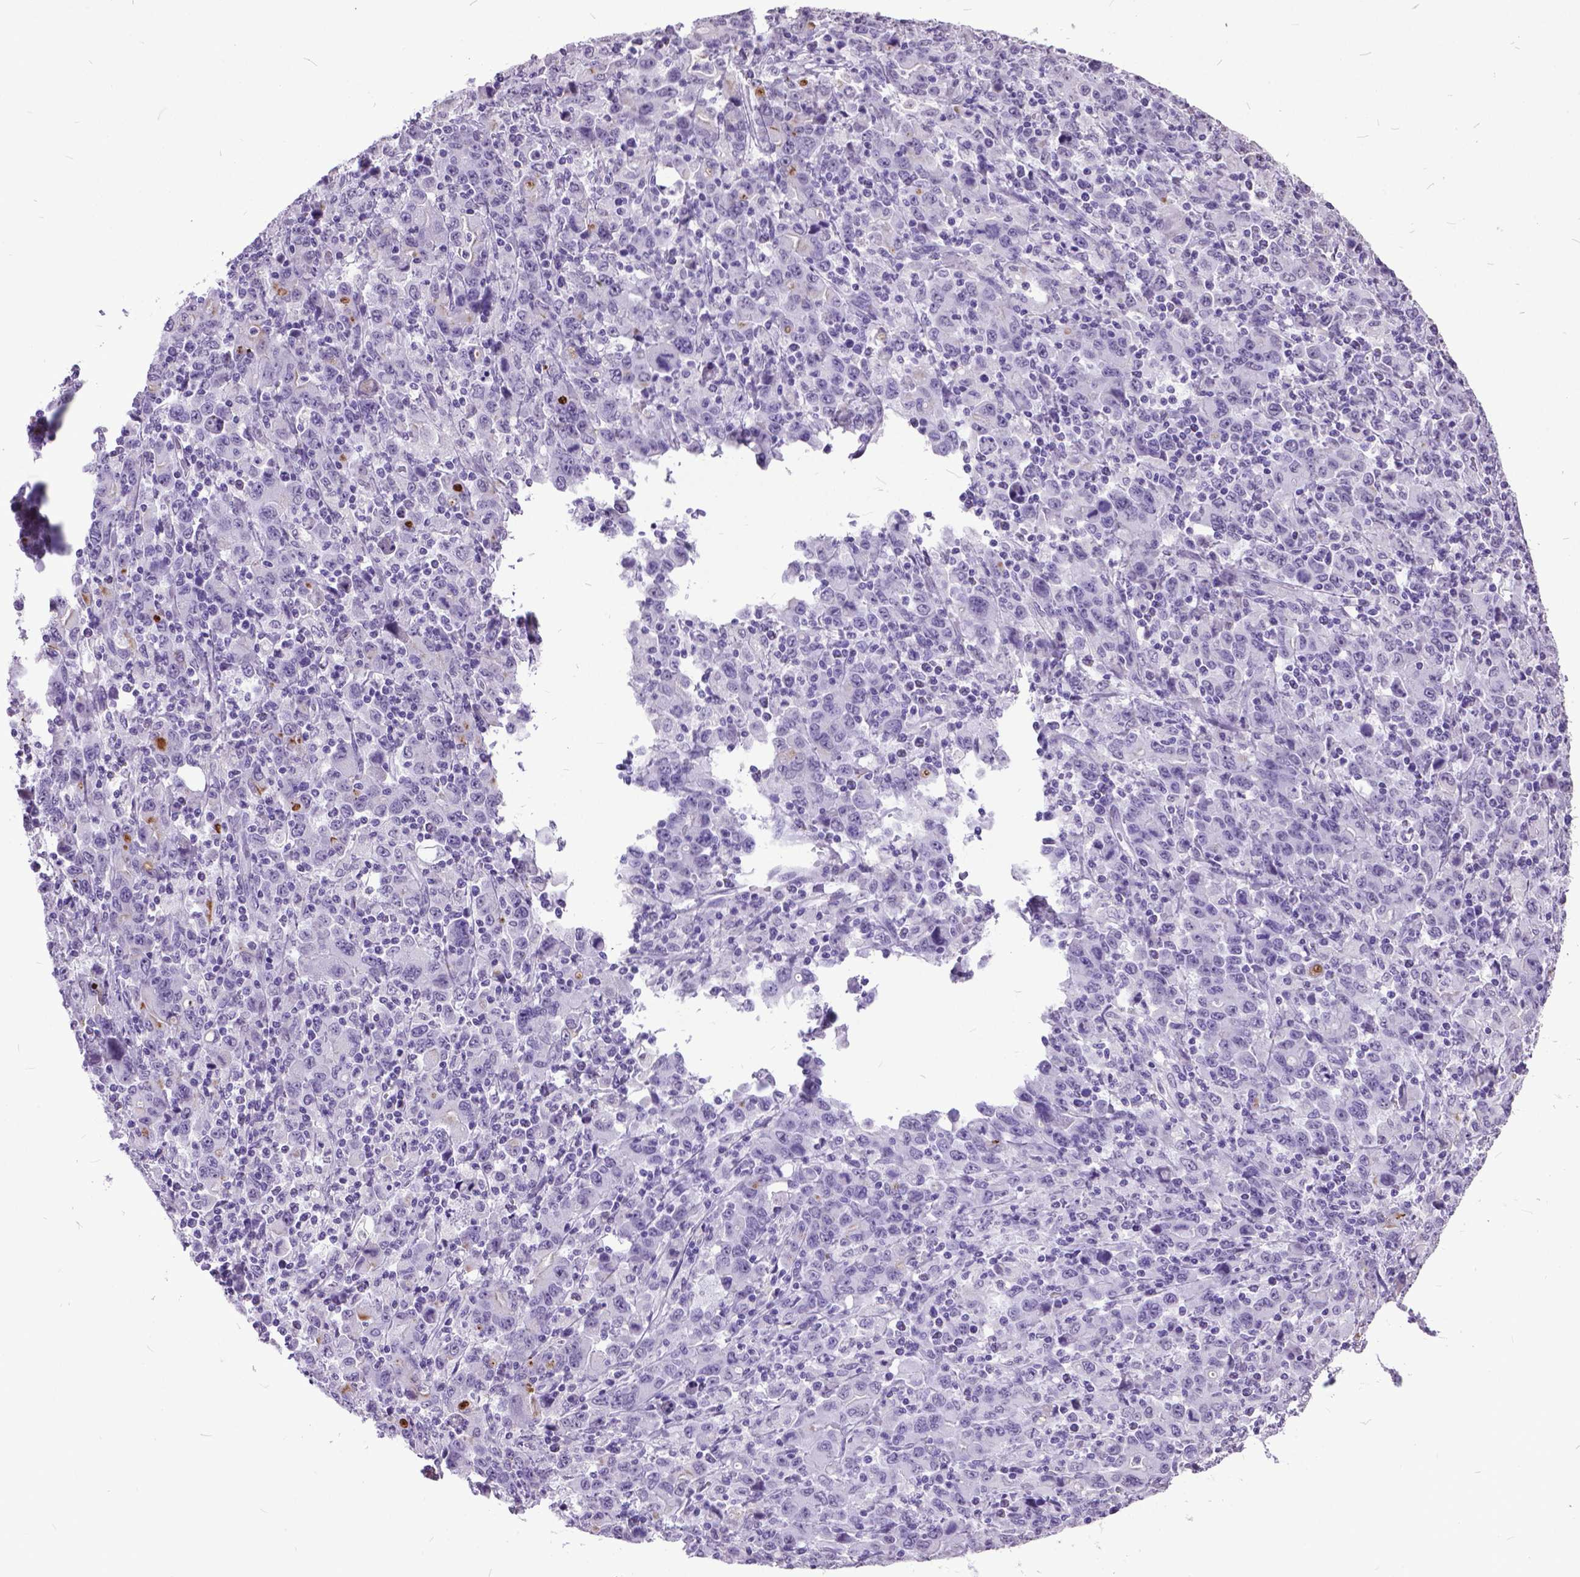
{"staining": {"intensity": "negative", "quantity": "none", "location": "none"}, "tissue": "stomach cancer", "cell_type": "Tumor cells", "image_type": "cancer", "snomed": [{"axis": "morphology", "description": "Adenocarcinoma, NOS"}, {"axis": "topography", "description": "Stomach, upper"}], "caption": "A high-resolution micrograph shows immunohistochemistry staining of stomach cancer, which reveals no significant positivity in tumor cells. Brightfield microscopy of immunohistochemistry (IHC) stained with DAB (3,3'-diaminobenzidine) (brown) and hematoxylin (blue), captured at high magnification.", "gene": "MARCHF10", "patient": {"sex": "male", "age": 69}}